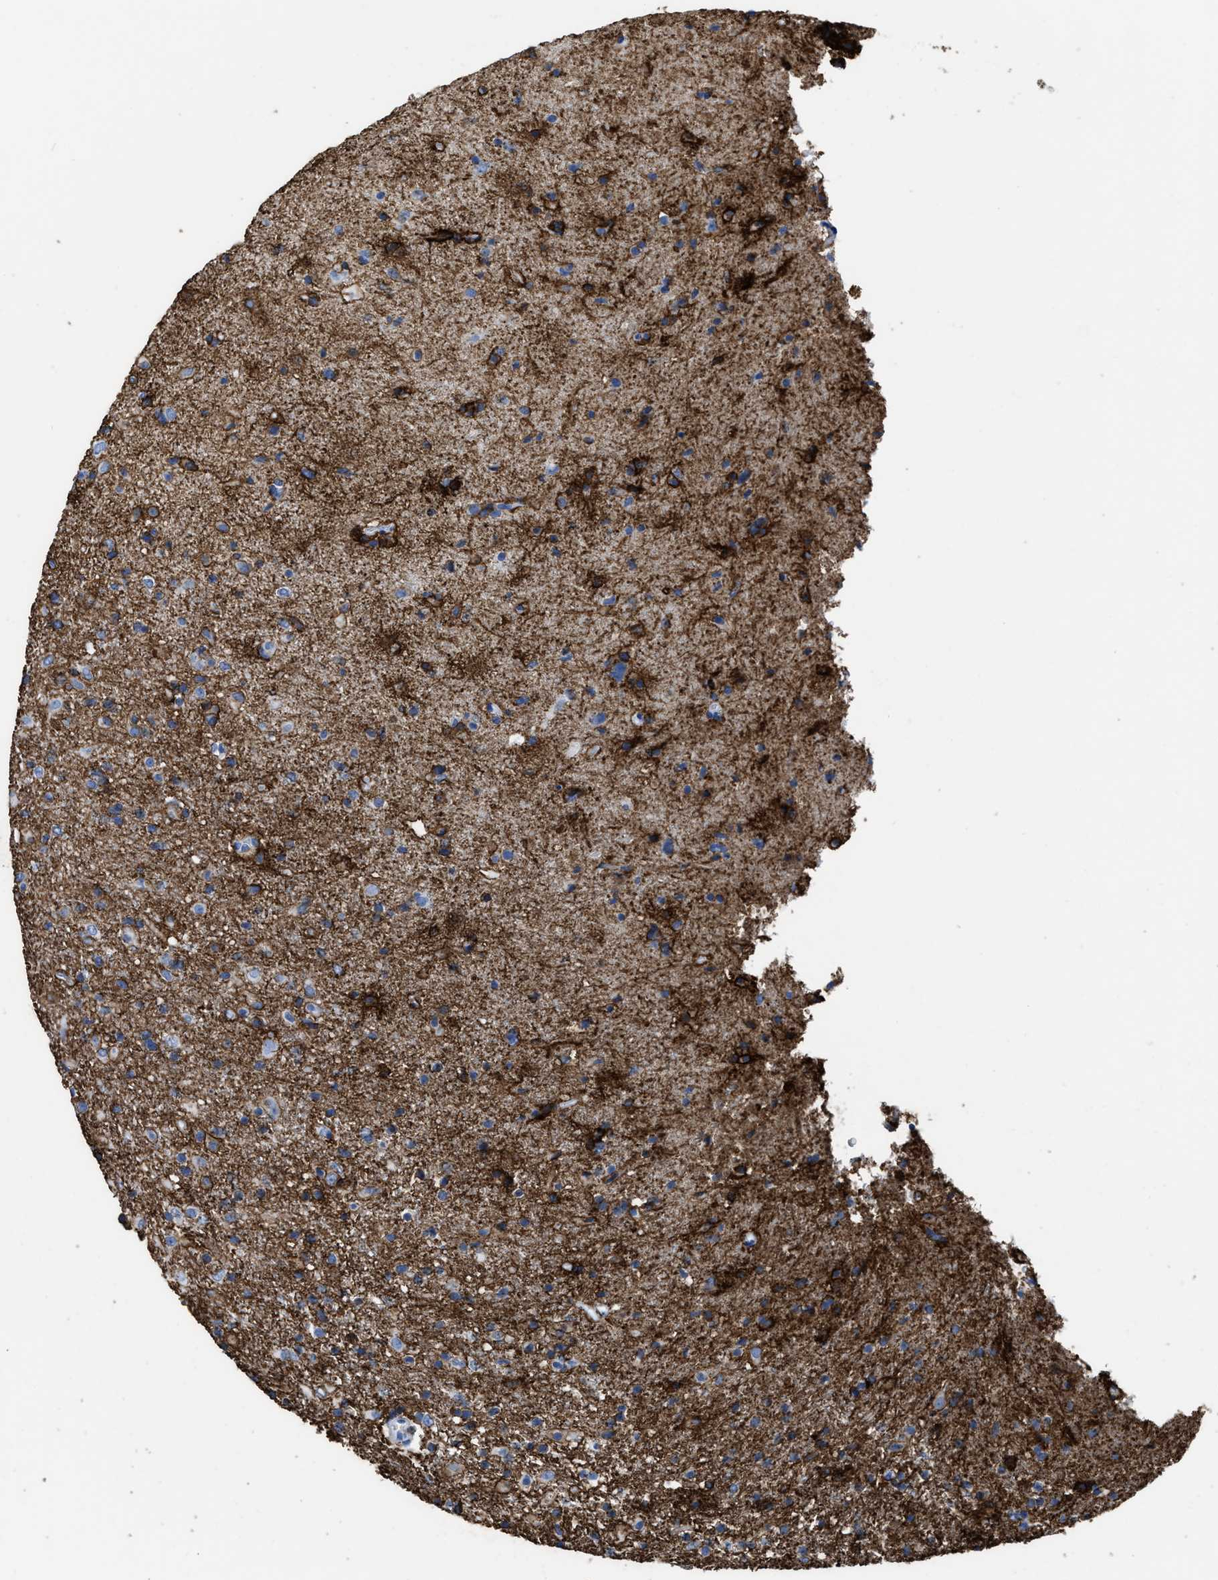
{"staining": {"intensity": "negative", "quantity": "none", "location": "none"}, "tissue": "glioma", "cell_type": "Tumor cells", "image_type": "cancer", "snomed": [{"axis": "morphology", "description": "Glioma, malignant, Low grade"}, {"axis": "topography", "description": "Brain"}], "caption": "Malignant low-grade glioma was stained to show a protein in brown. There is no significant expression in tumor cells.", "gene": "AQP1", "patient": {"sex": "male", "age": 65}}